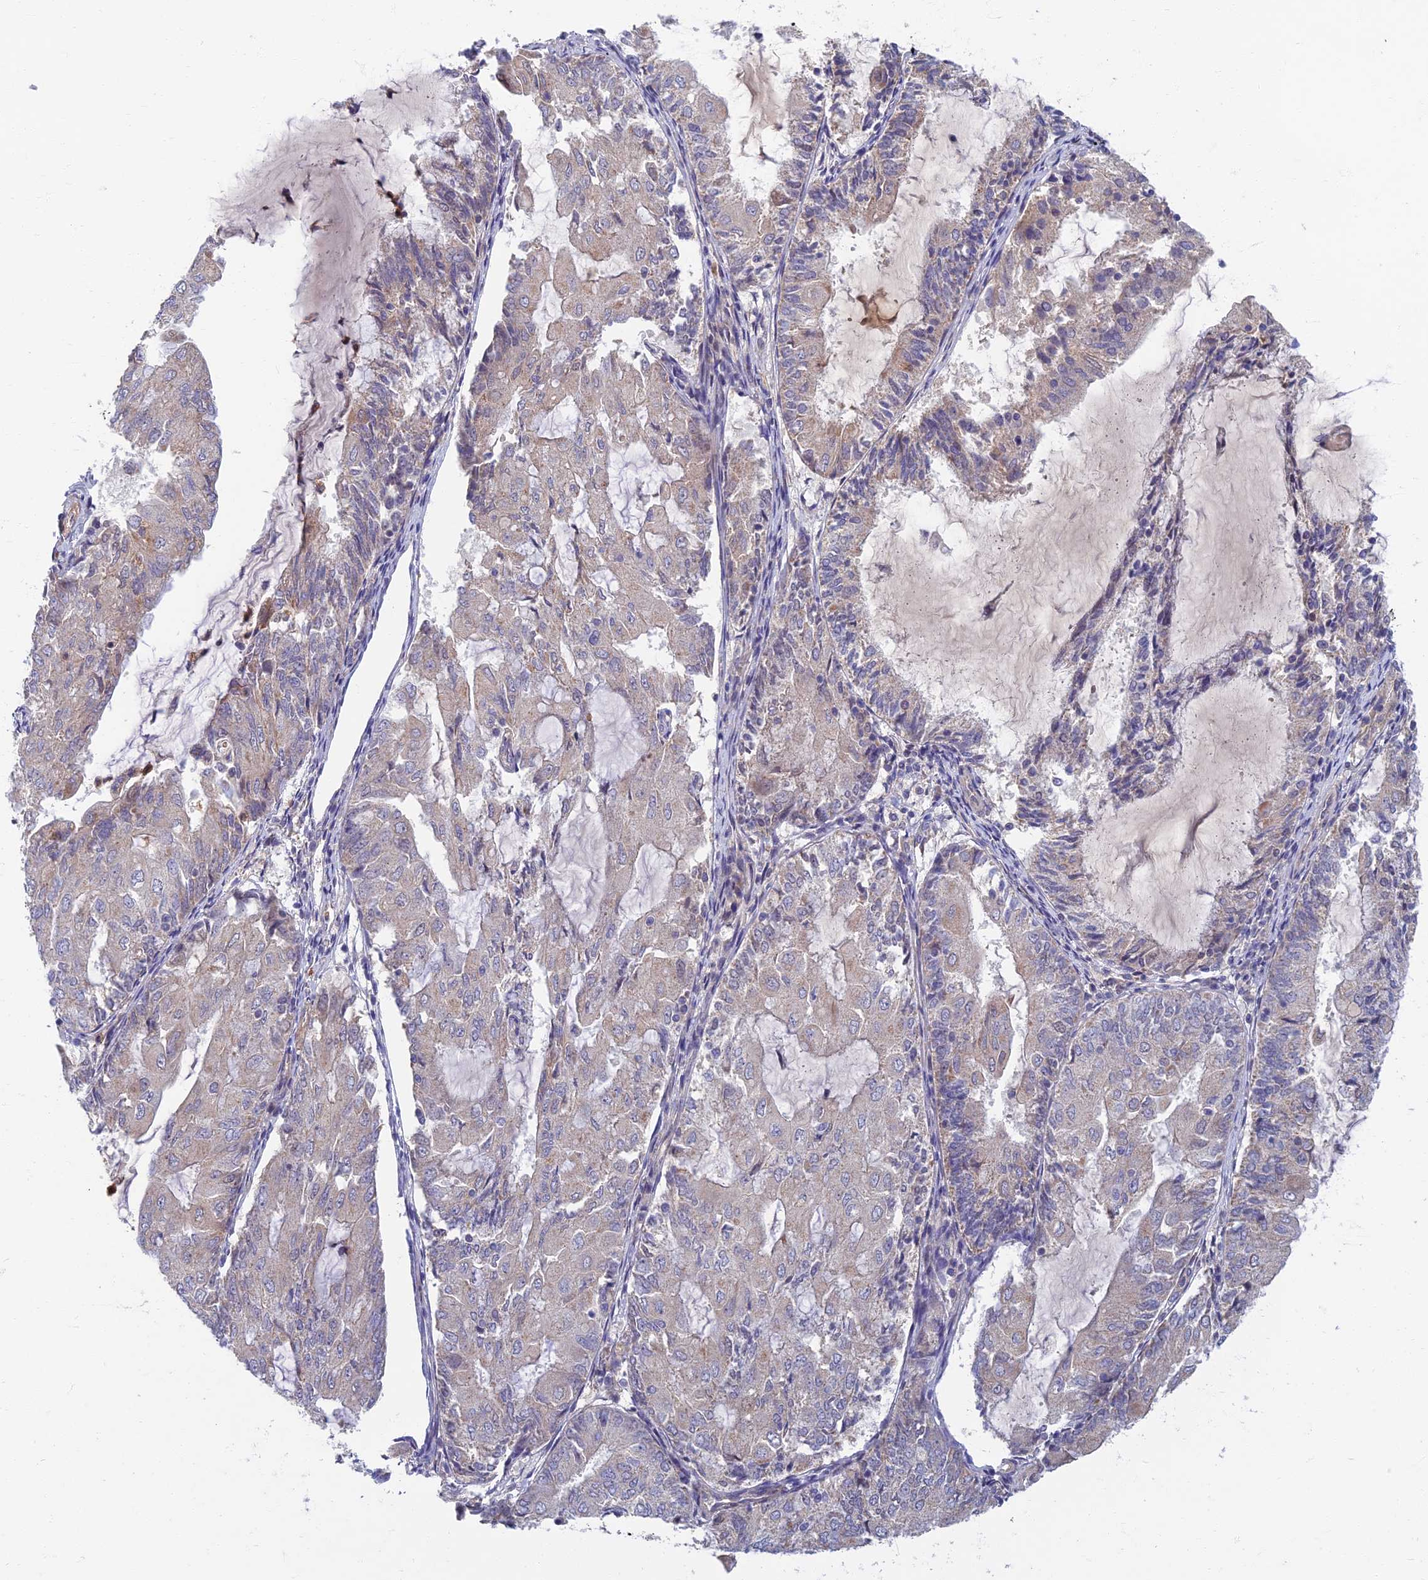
{"staining": {"intensity": "negative", "quantity": "none", "location": "none"}, "tissue": "endometrial cancer", "cell_type": "Tumor cells", "image_type": "cancer", "snomed": [{"axis": "morphology", "description": "Adenocarcinoma, NOS"}, {"axis": "topography", "description": "Endometrium"}], "caption": "Immunohistochemistry photomicrograph of endometrial adenocarcinoma stained for a protein (brown), which displays no expression in tumor cells. (IHC, brightfield microscopy, high magnification).", "gene": "SOGA1", "patient": {"sex": "female", "age": 81}}